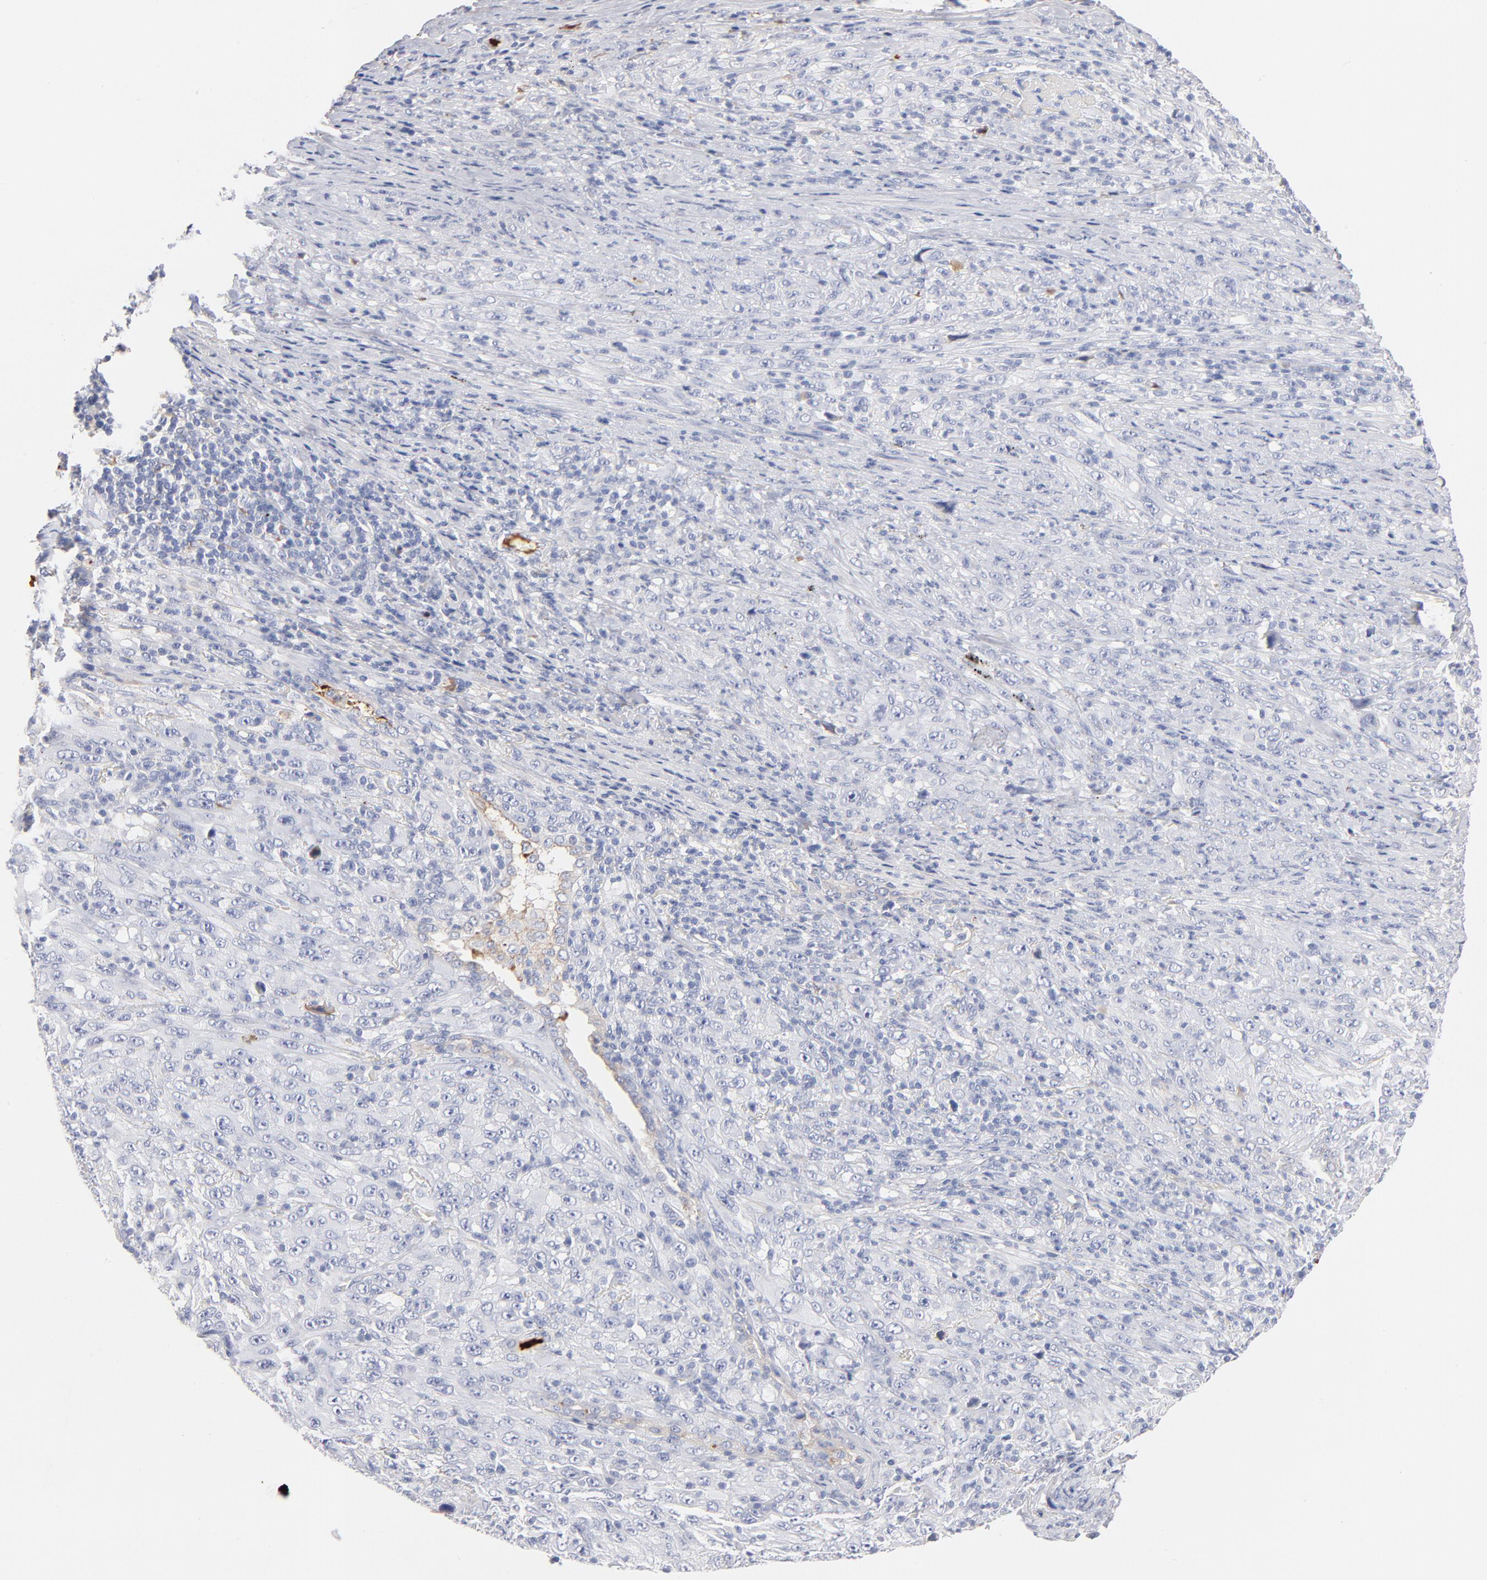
{"staining": {"intensity": "negative", "quantity": "none", "location": "none"}, "tissue": "melanoma", "cell_type": "Tumor cells", "image_type": "cancer", "snomed": [{"axis": "morphology", "description": "Malignant melanoma, Metastatic site"}, {"axis": "topography", "description": "Skin"}], "caption": "There is no significant staining in tumor cells of melanoma.", "gene": "C3", "patient": {"sex": "female", "age": 56}}